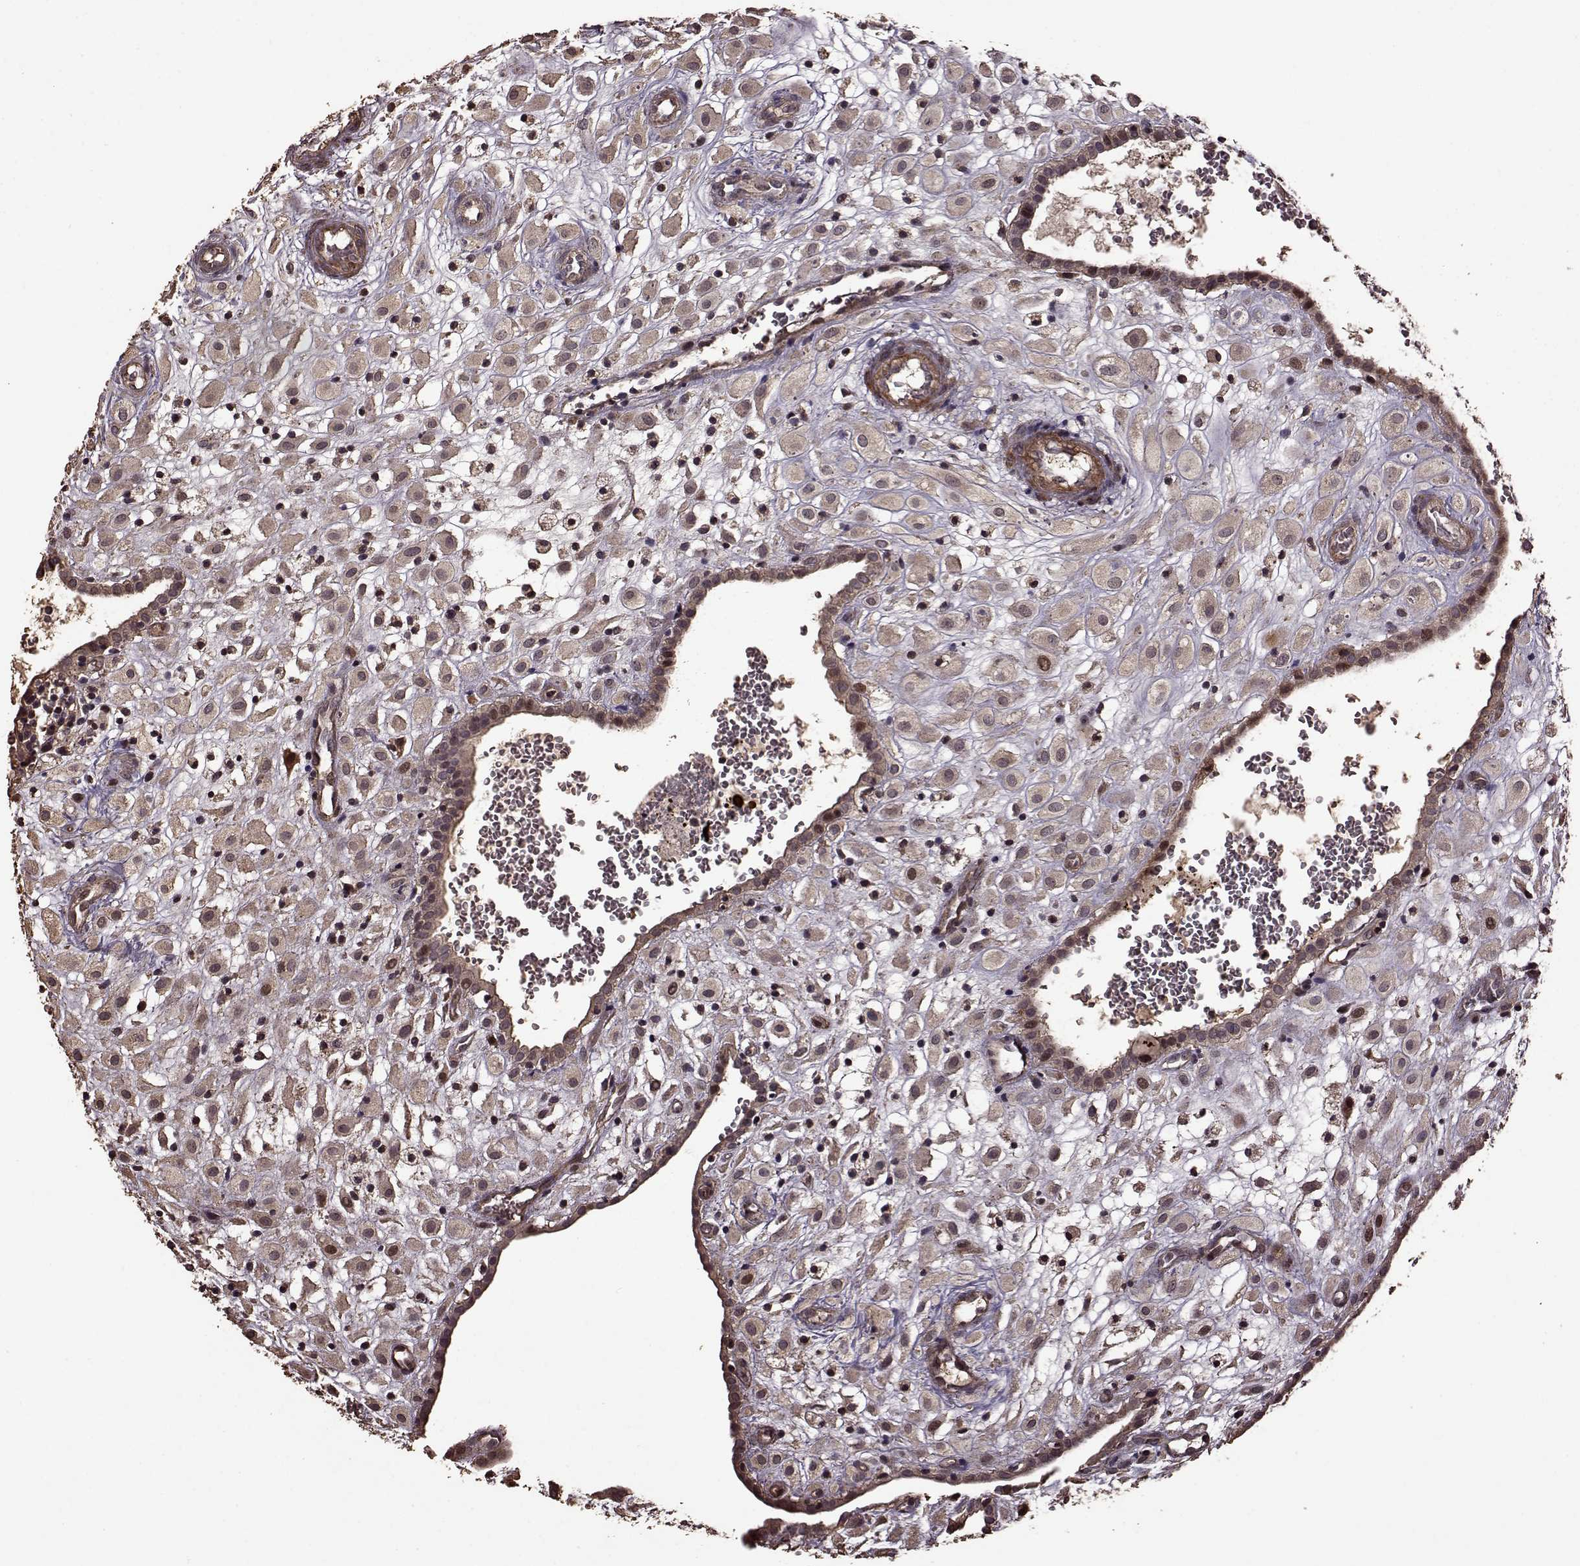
{"staining": {"intensity": "weak", "quantity": ">75%", "location": "cytoplasmic/membranous"}, "tissue": "placenta", "cell_type": "Decidual cells", "image_type": "normal", "snomed": [{"axis": "morphology", "description": "Normal tissue, NOS"}, {"axis": "topography", "description": "Placenta"}], "caption": "Placenta stained for a protein (brown) displays weak cytoplasmic/membranous positive expression in about >75% of decidual cells.", "gene": "FBXW11", "patient": {"sex": "female", "age": 24}}